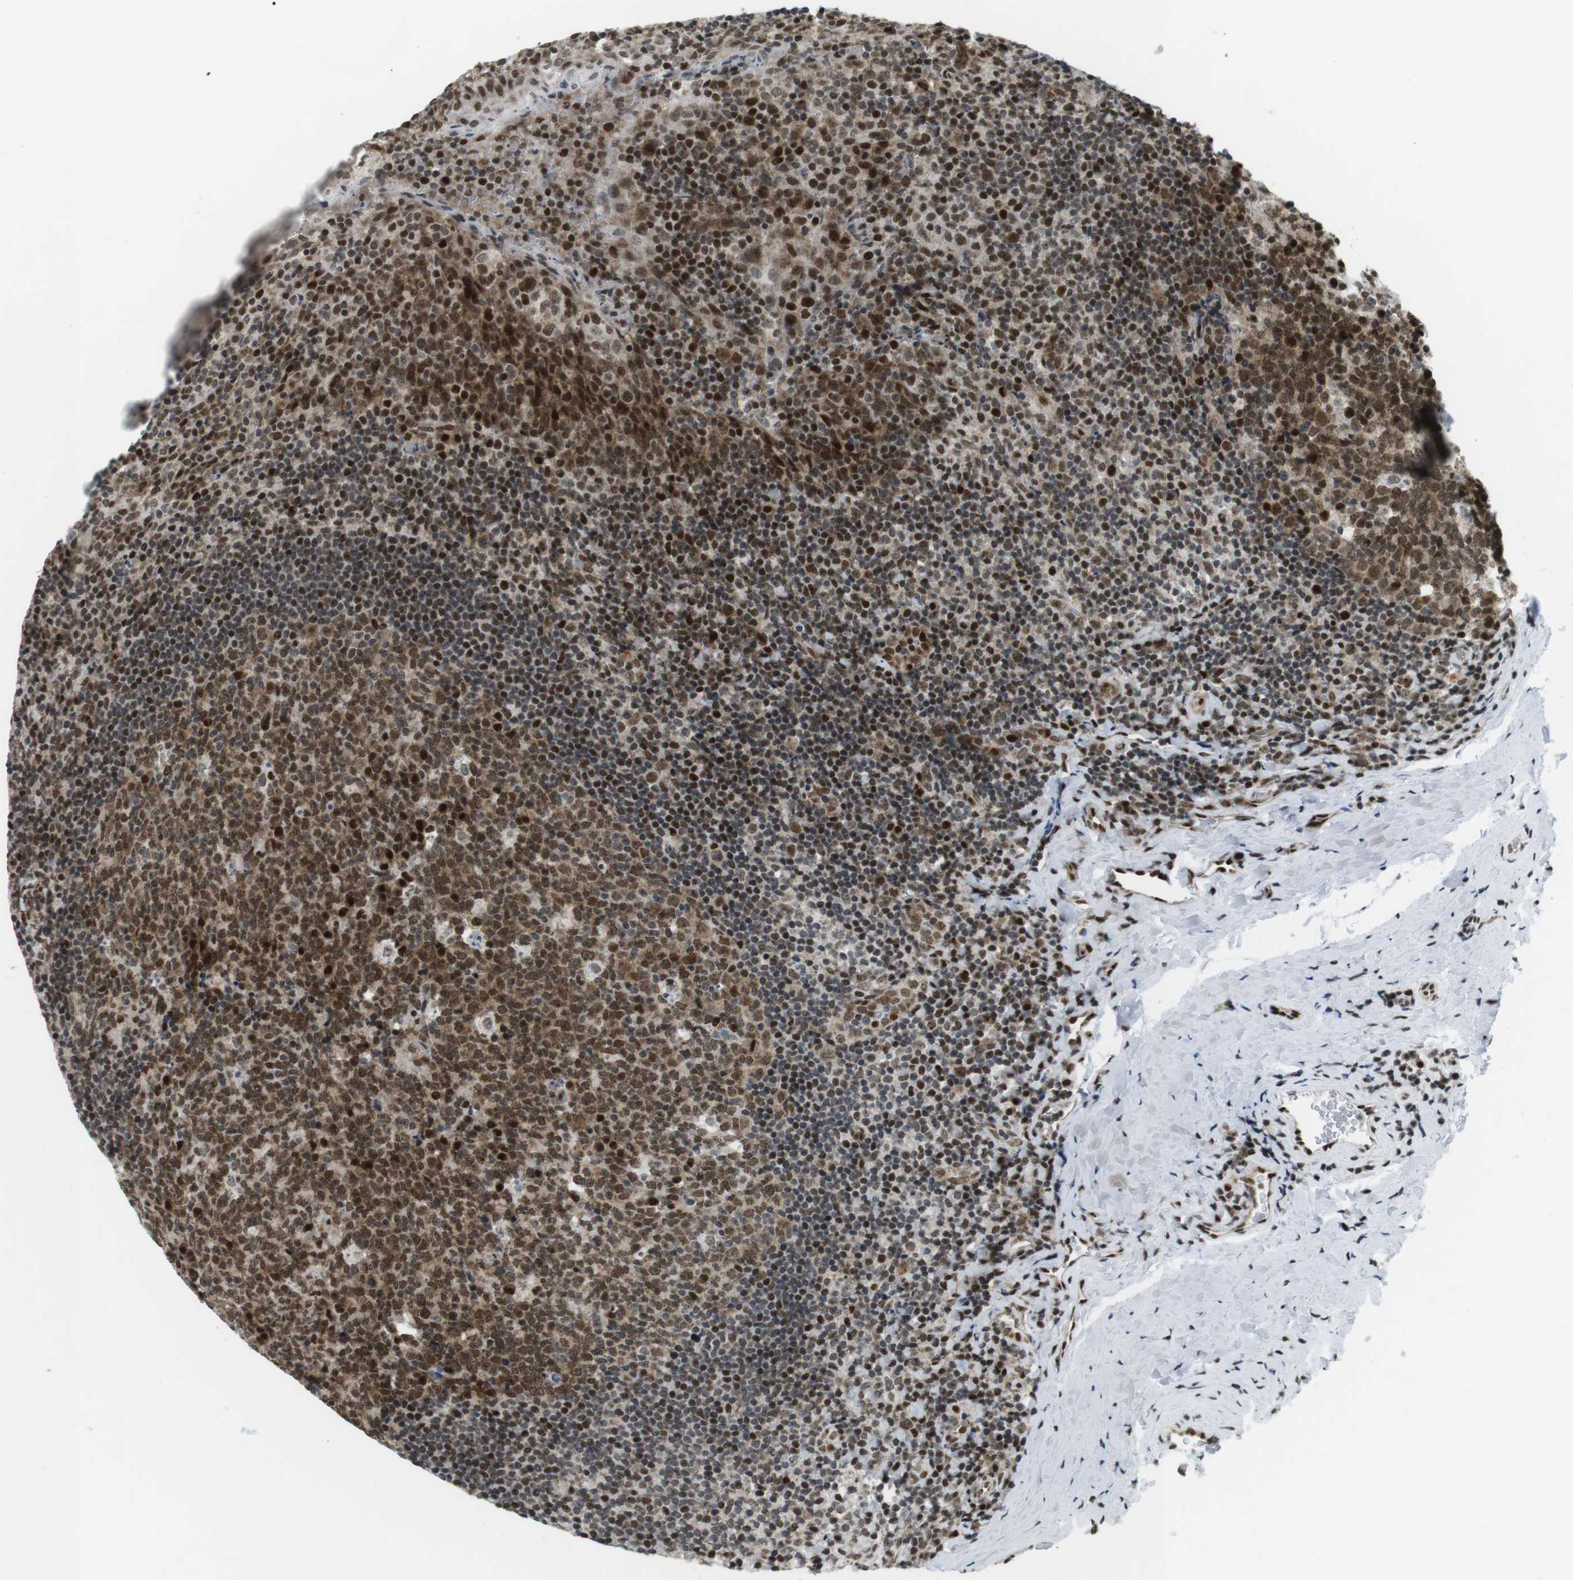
{"staining": {"intensity": "moderate", "quantity": ">75%", "location": "cytoplasmic/membranous,nuclear"}, "tissue": "tonsil", "cell_type": "Germinal center cells", "image_type": "normal", "snomed": [{"axis": "morphology", "description": "Normal tissue, NOS"}, {"axis": "topography", "description": "Tonsil"}], "caption": "Germinal center cells reveal medium levels of moderate cytoplasmic/membranous,nuclear expression in about >75% of cells in normal tonsil. (brown staining indicates protein expression, while blue staining denotes nuclei).", "gene": "CDC27", "patient": {"sex": "male", "age": 17}}